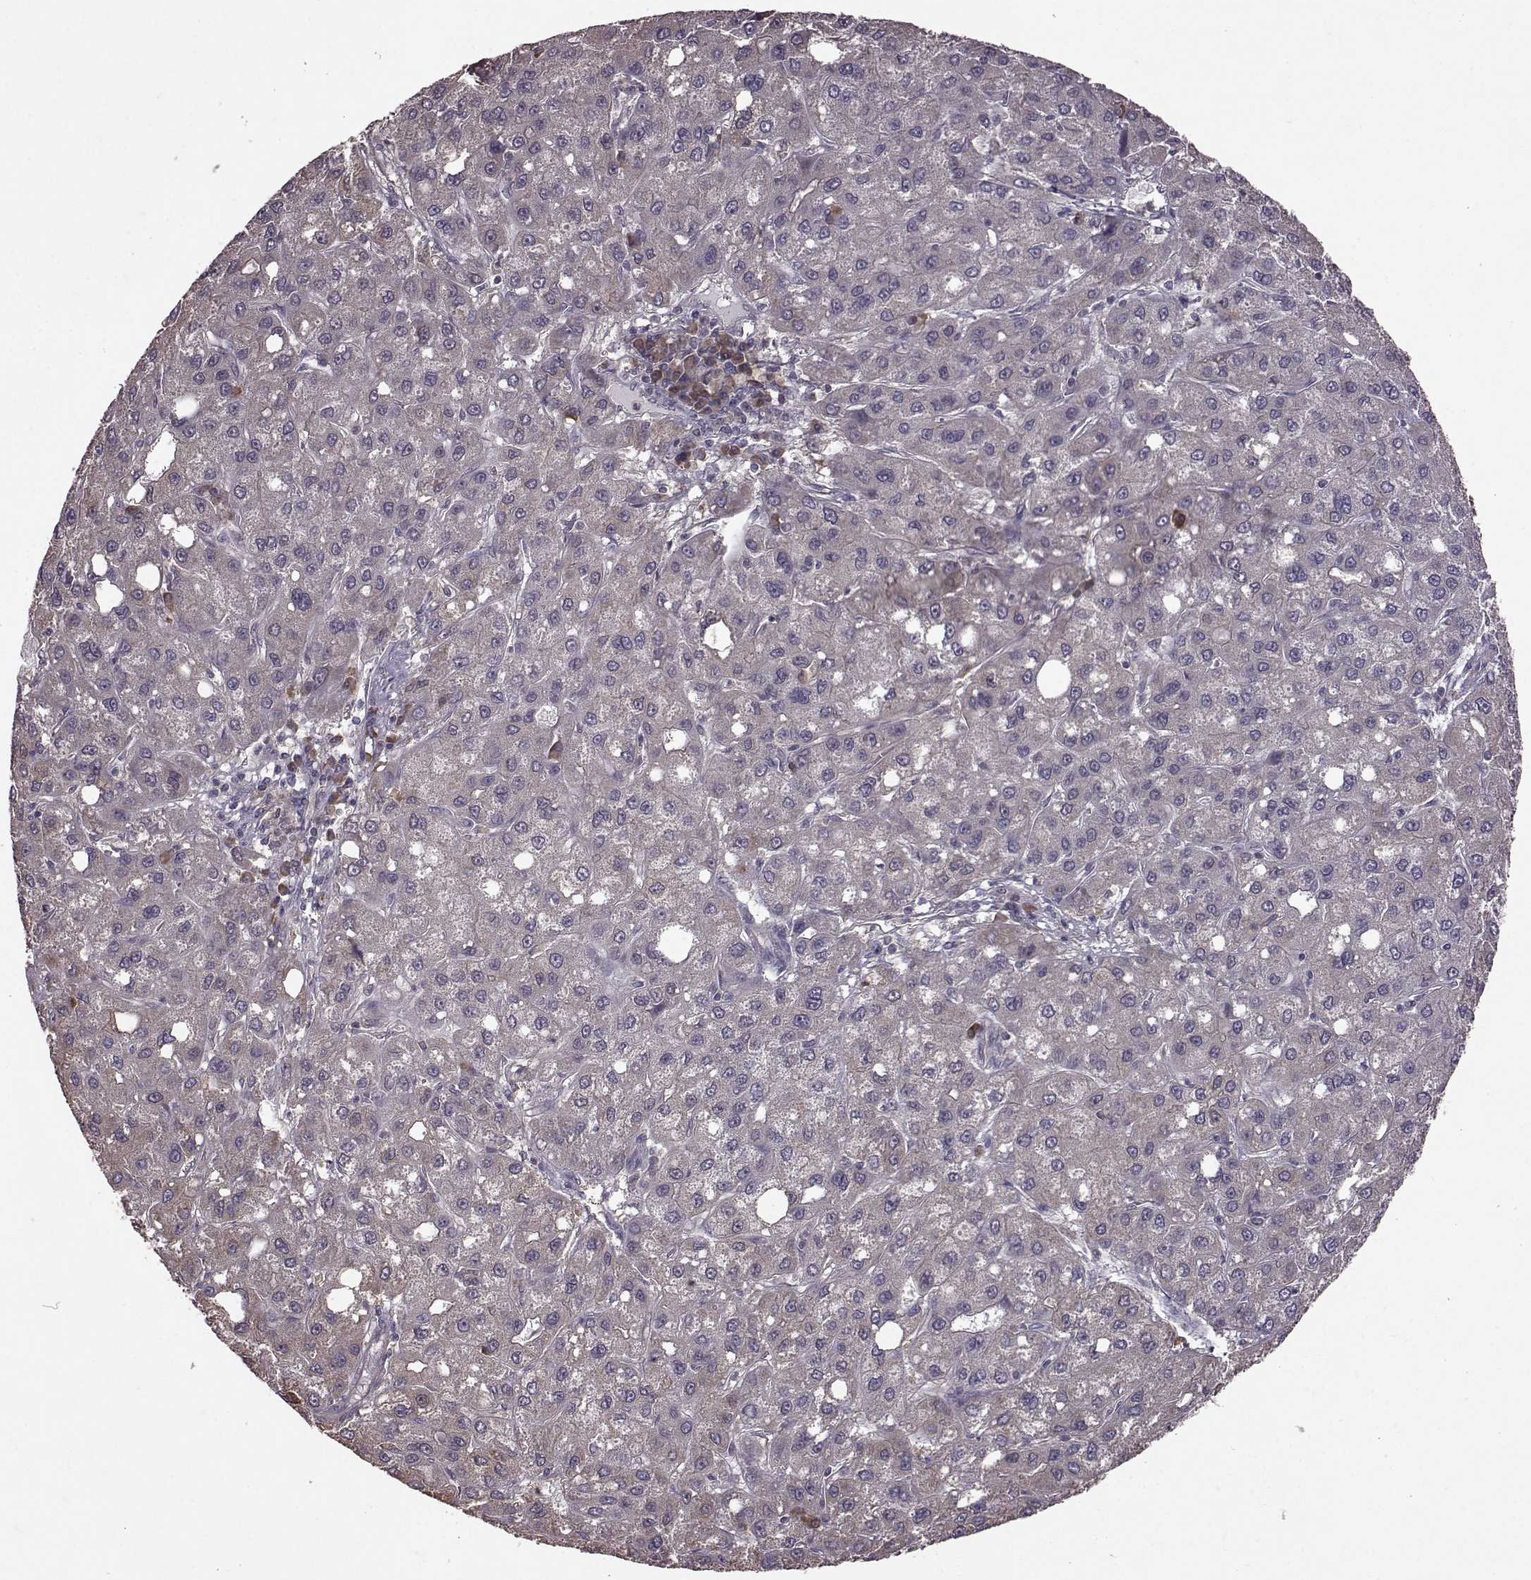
{"staining": {"intensity": "negative", "quantity": "none", "location": "none"}, "tissue": "liver cancer", "cell_type": "Tumor cells", "image_type": "cancer", "snomed": [{"axis": "morphology", "description": "Carcinoma, Hepatocellular, NOS"}, {"axis": "topography", "description": "Liver"}], "caption": "This photomicrograph is of hepatocellular carcinoma (liver) stained with IHC to label a protein in brown with the nuclei are counter-stained blue. There is no expression in tumor cells.", "gene": "NME1-NME2", "patient": {"sex": "male", "age": 73}}